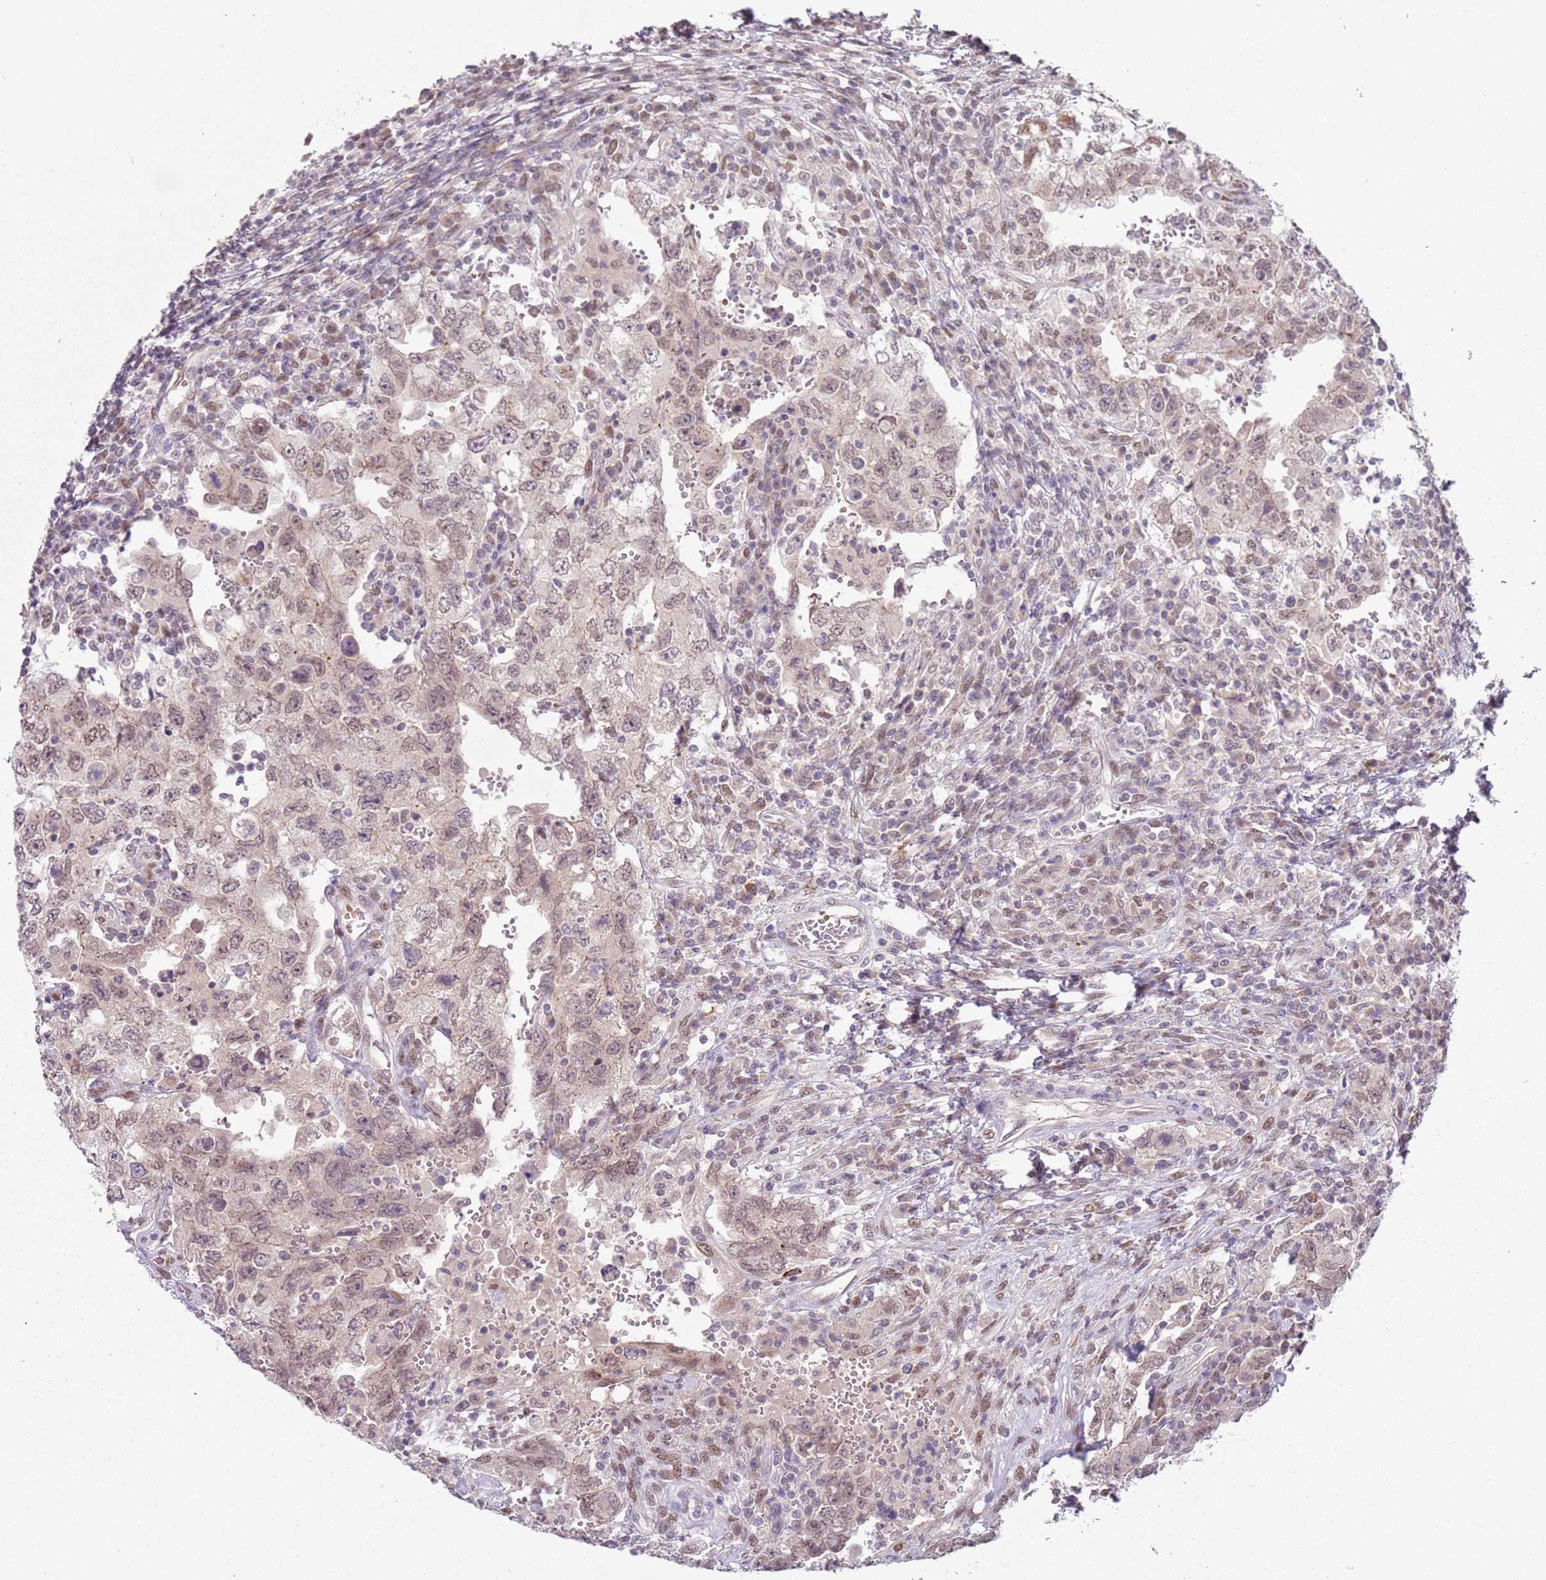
{"staining": {"intensity": "weak", "quantity": ">75%", "location": "nuclear"}, "tissue": "testis cancer", "cell_type": "Tumor cells", "image_type": "cancer", "snomed": [{"axis": "morphology", "description": "Carcinoma, Embryonal, NOS"}, {"axis": "topography", "description": "Testis"}], "caption": "Testis cancer stained for a protein exhibits weak nuclear positivity in tumor cells. (IHC, brightfield microscopy, high magnification).", "gene": "TM2D1", "patient": {"sex": "male", "age": 26}}